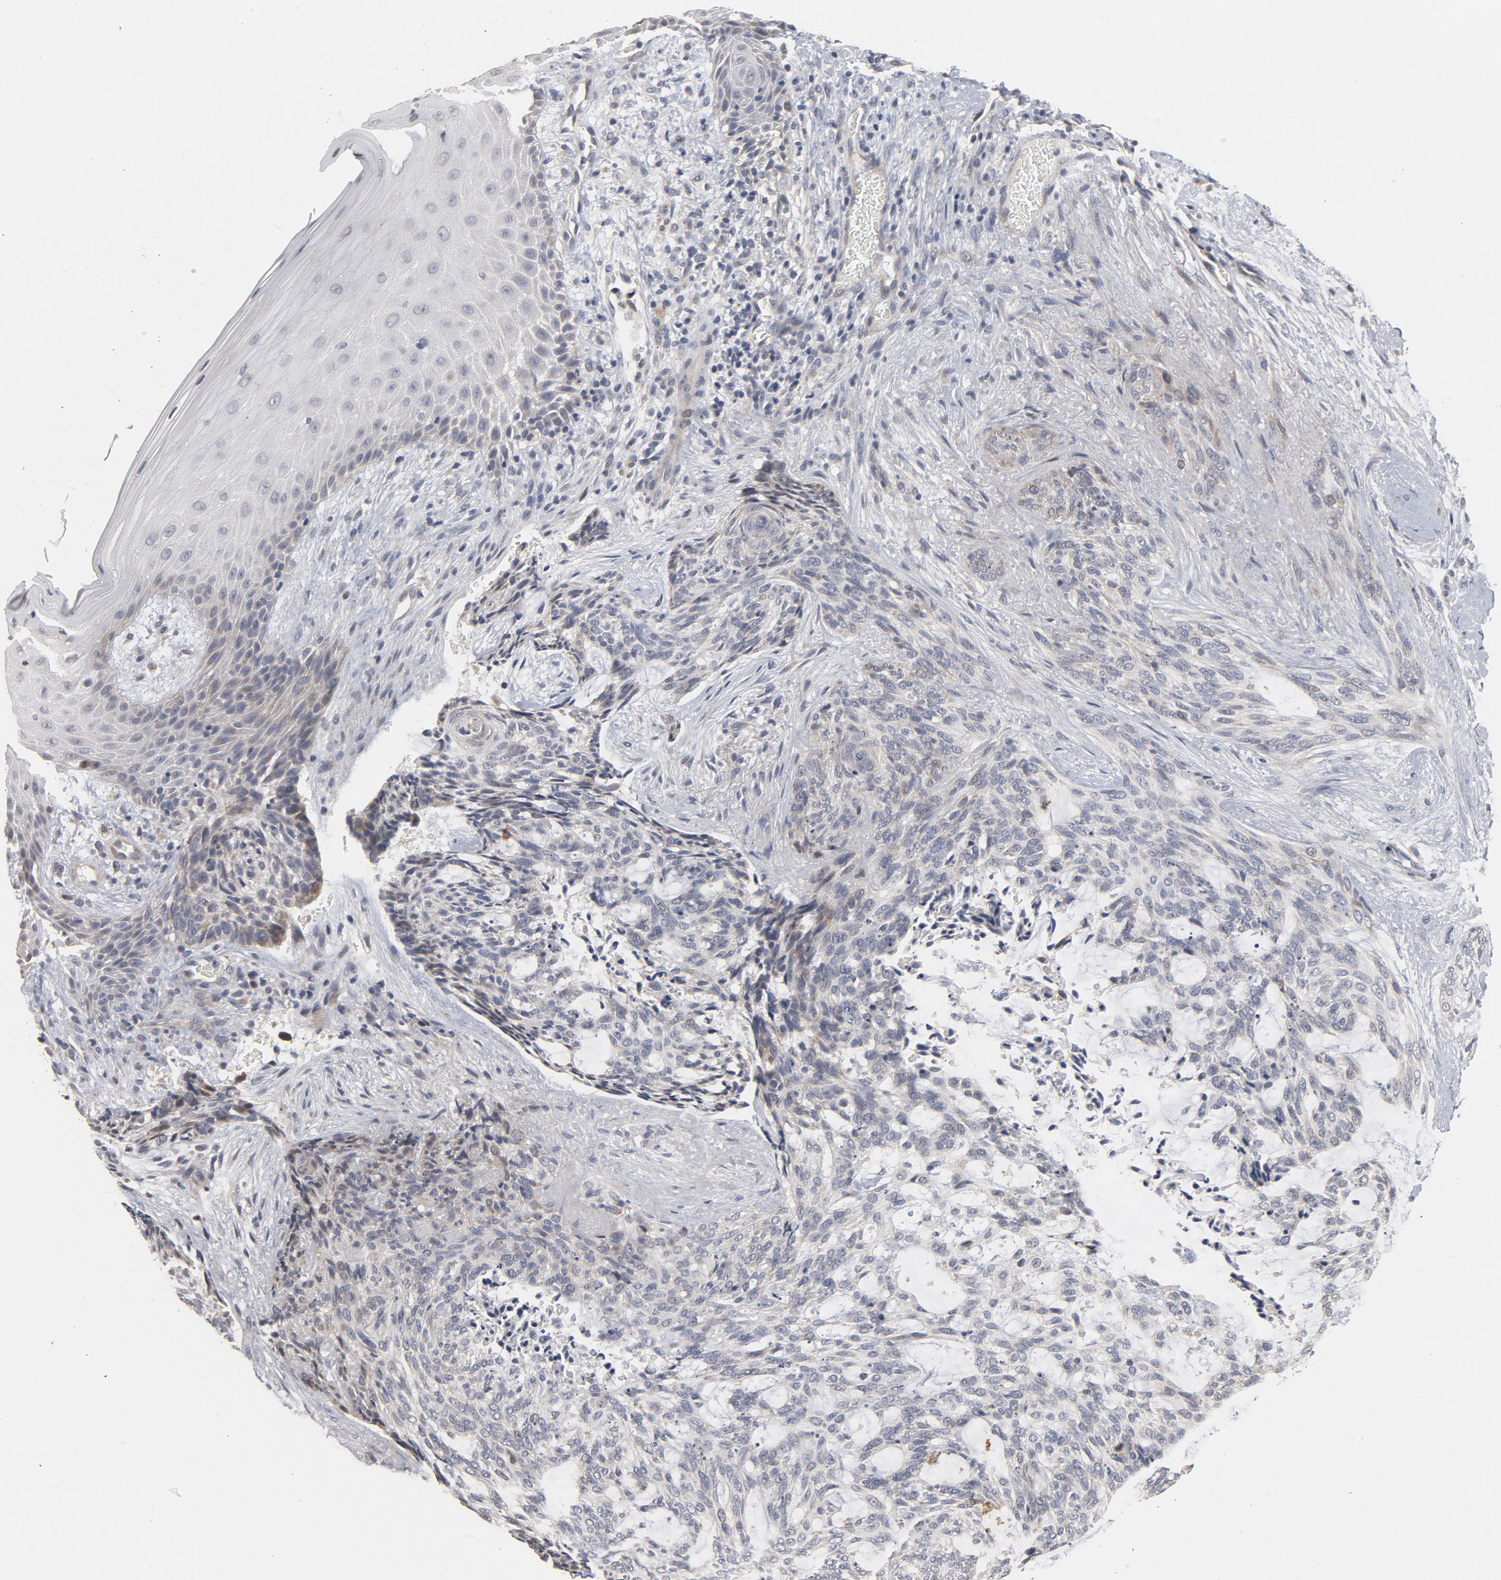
{"staining": {"intensity": "negative", "quantity": "none", "location": "none"}, "tissue": "skin cancer", "cell_type": "Tumor cells", "image_type": "cancer", "snomed": [{"axis": "morphology", "description": "Normal tissue, NOS"}, {"axis": "morphology", "description": "Basal cell carcinoma"}, {"axis": "topography", "description": "Skin"}], "caption": "DAB immunohistochemical staining of skin basal cell carcinoma demonstrates no significant staining in tumor cells. (Stains: DAB (3,3'-diaminobenzidine) IHC with hematoxylin counter stain, Microscopy: brightfield microscopy at high magnification).", "gene": "PPP1R1B", "patient": {"sex": "female", "age": 71}}